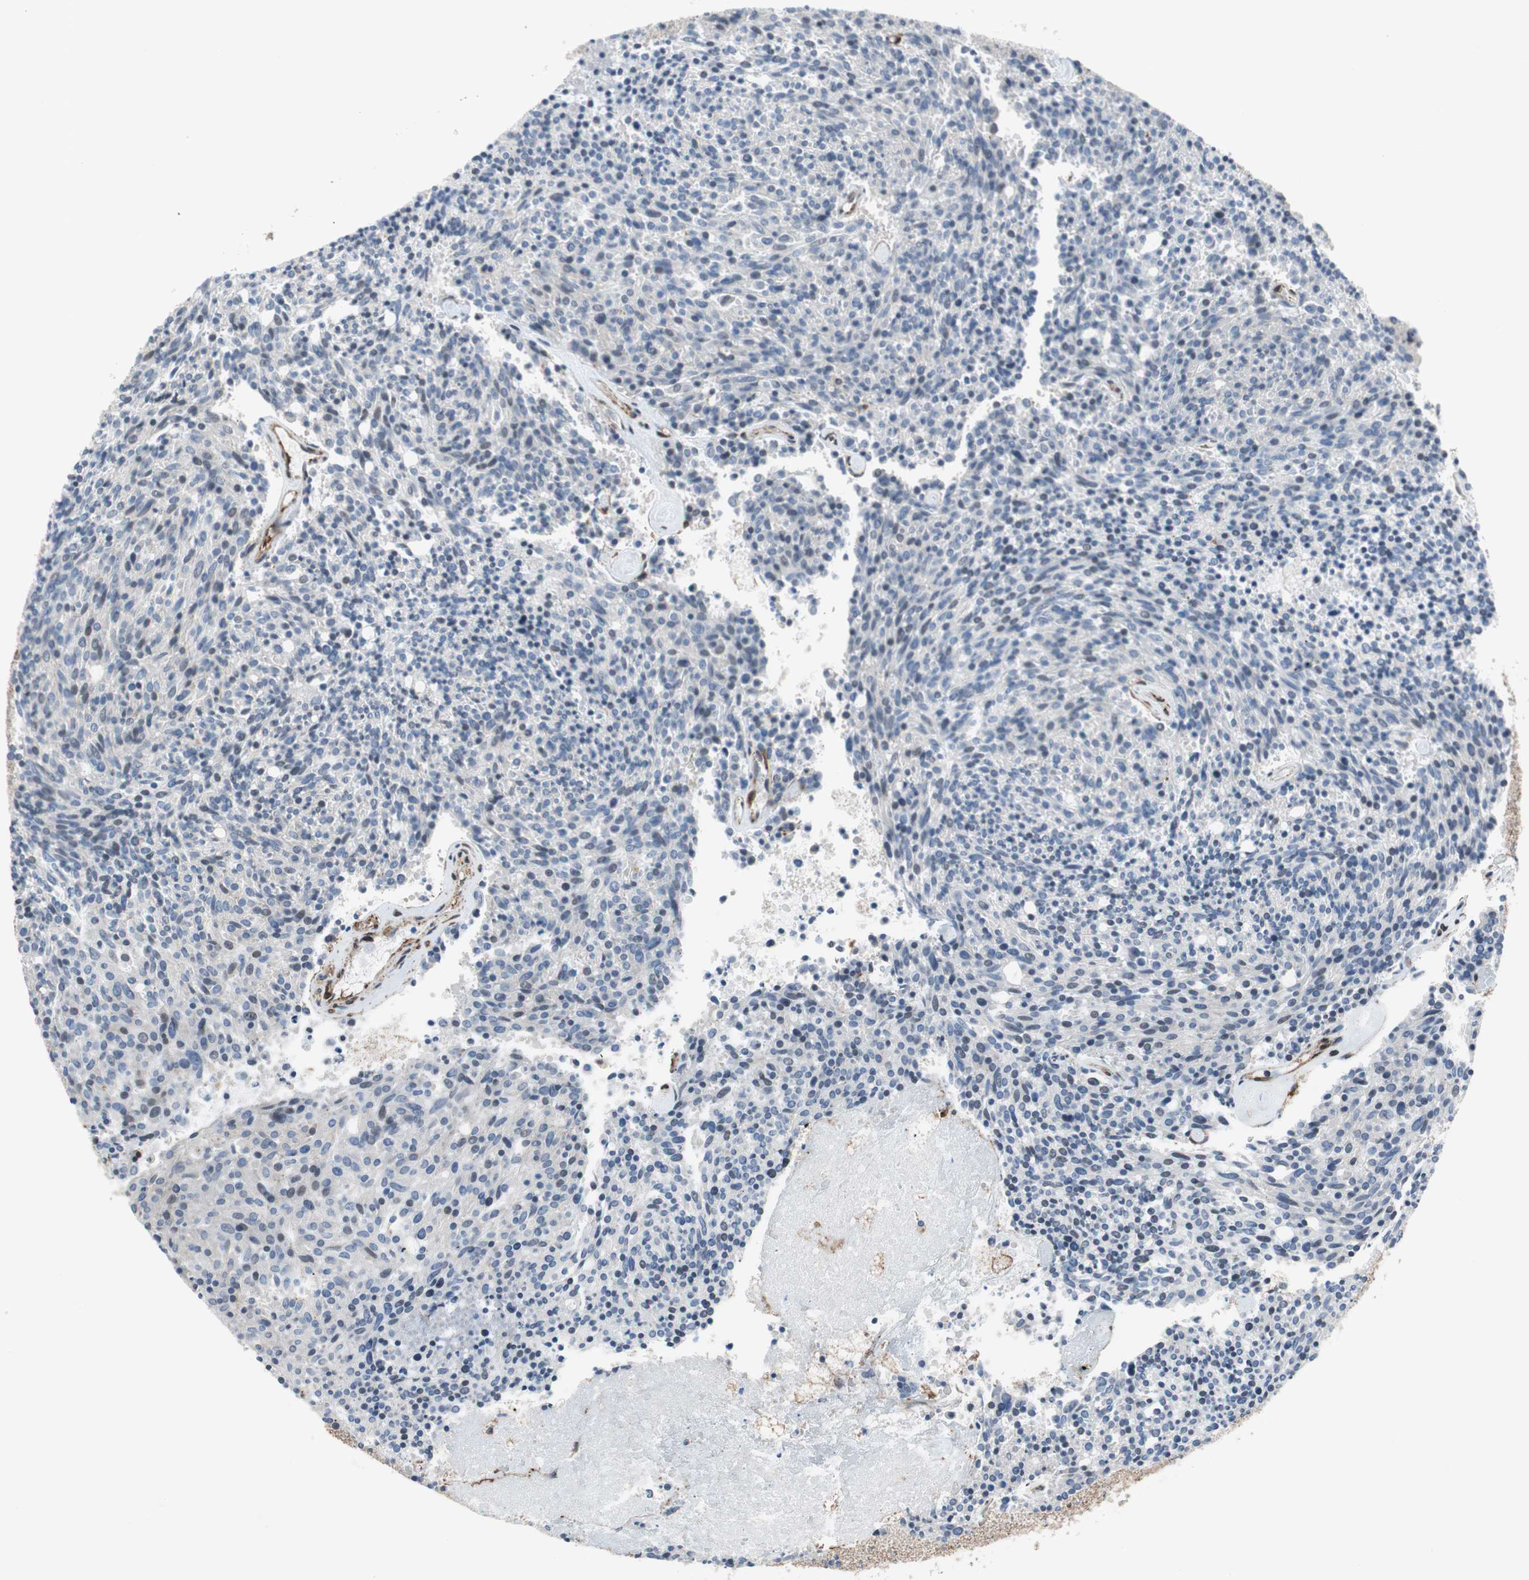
{"staining": {"intensity": "weak", "quantity": "<25%", "location": "nuclear"}, "tissue": "carcinoid", "cell_type": "Tumor cells", "image_type": "cancer", "snomed": [{"axis": "morphology", "description": "Carcinoid, malignant, NOS"}, {"axis": "topography", "description": "Pancreas"}], "caption": "Carcinoid stained for a protein using immunohistochemistry (IHC) demonstrates no positivity tumor cells.", "gene": "GRHL1", "patient": {"sex": "female", "age": 54}}